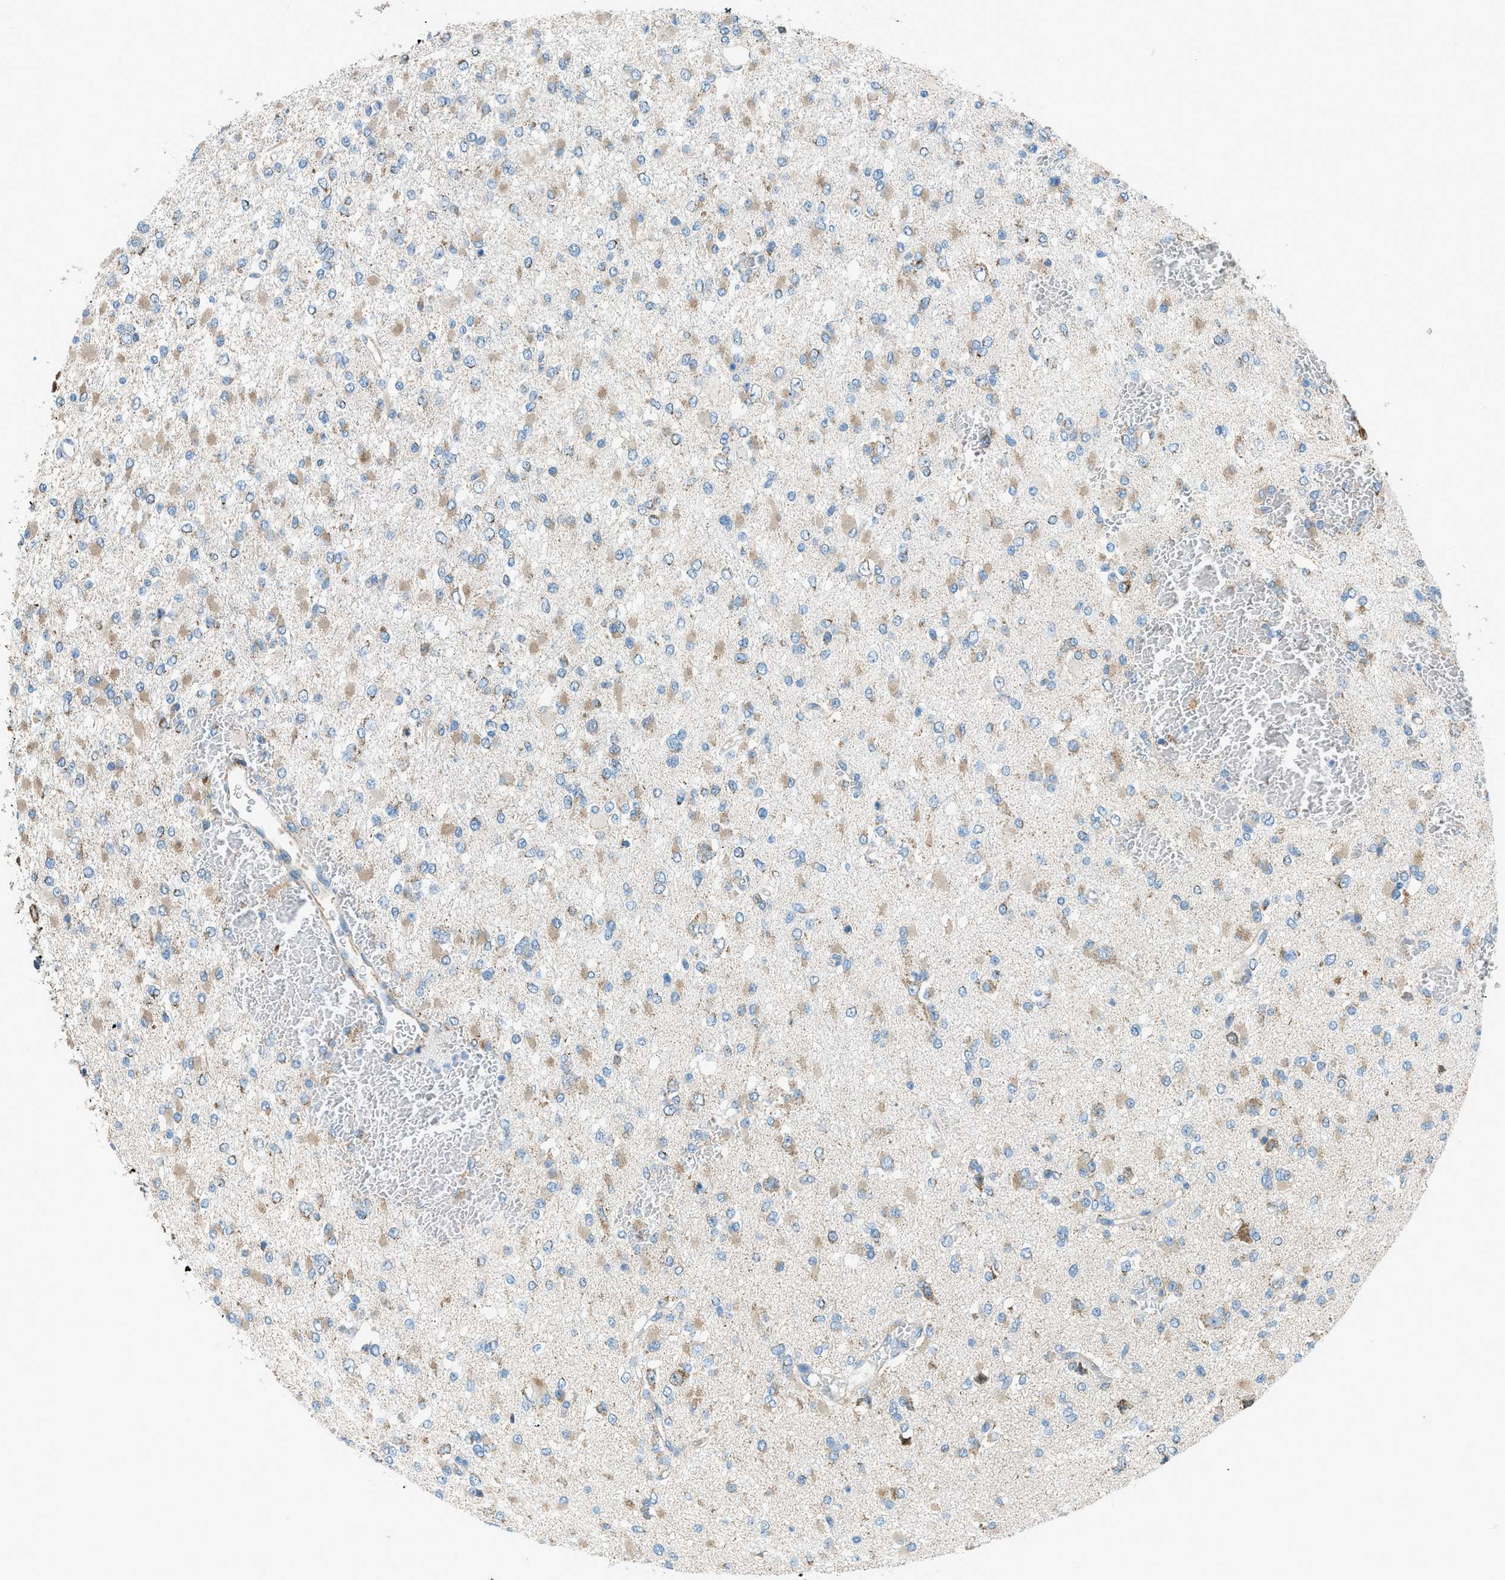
{"staining": {"intensity": "negative", "quantity": "none", "location": "none"}, "tissue": "glioma", "cell_type": "Tumor cells", "image_type": "cancer", "snomed": [{"axis": "morphology", "description": "Glioma, malignant, Low grade"}, {"axis": "topography", "description": "Brain"}], "caption": "Tumor cells are negative for protein expression in human malignant glioma (low-grade).", "gene": "PIGG", "patient": {"sex": "female", "age": 22}}